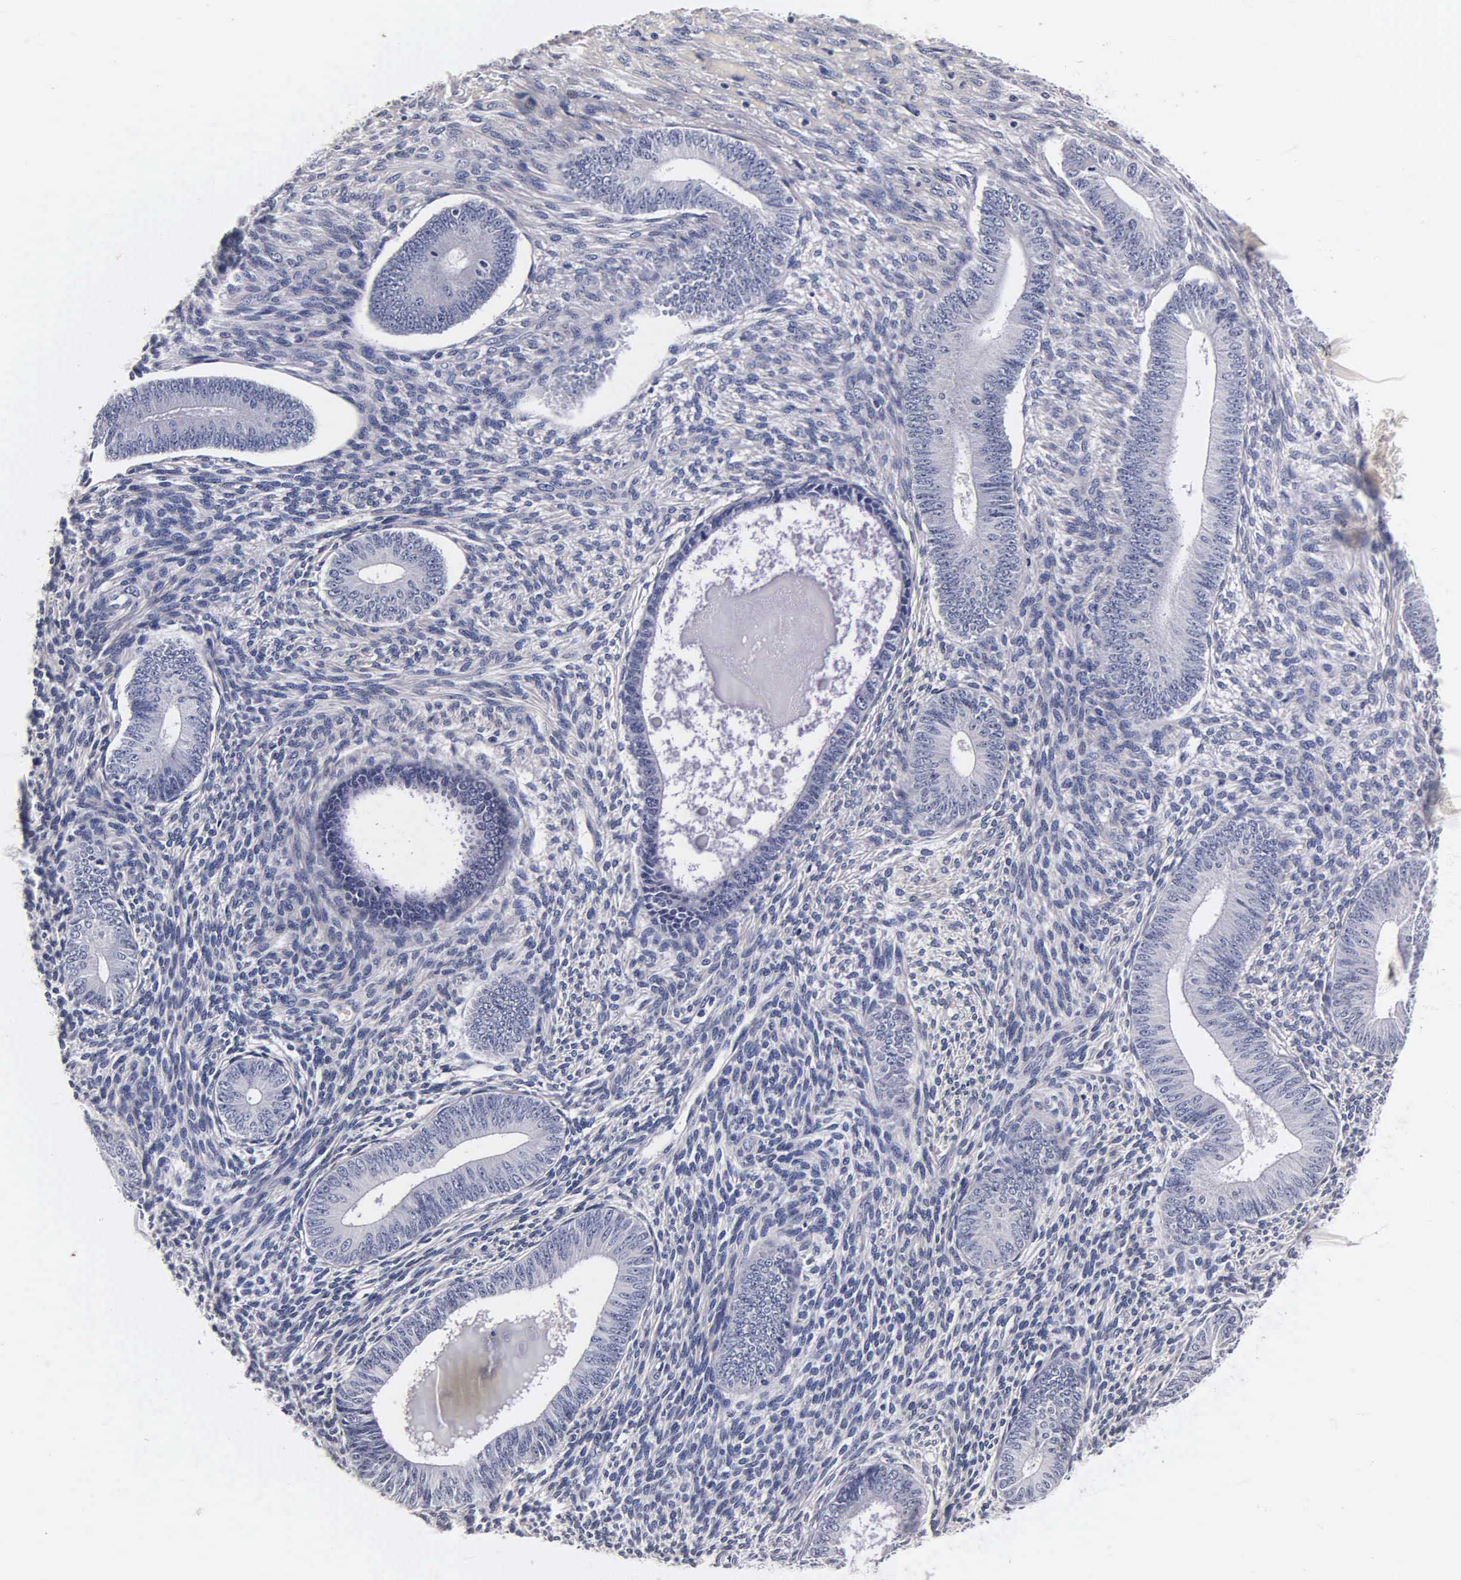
{"staining": {"intensity": "negative", "quantity": "none", "location": "none"}, "tissue": "endometrium", "cell_type": "Cells in endometrial stroma", "image_type": "normal", "snomed": [{"axis": "morphology", "description": "Normal tissue, NOS"}, {"axis": "topography", "description": "Endometrium"}], "caption": "DAB (3,3'-diaminobenzidine) immunohistochemical staining of benign human endometrium demonstrates no significant staining in cells in endometrial stroma.", "gene": "ENO2", "patient": {"sex": "female", "age": 82}}